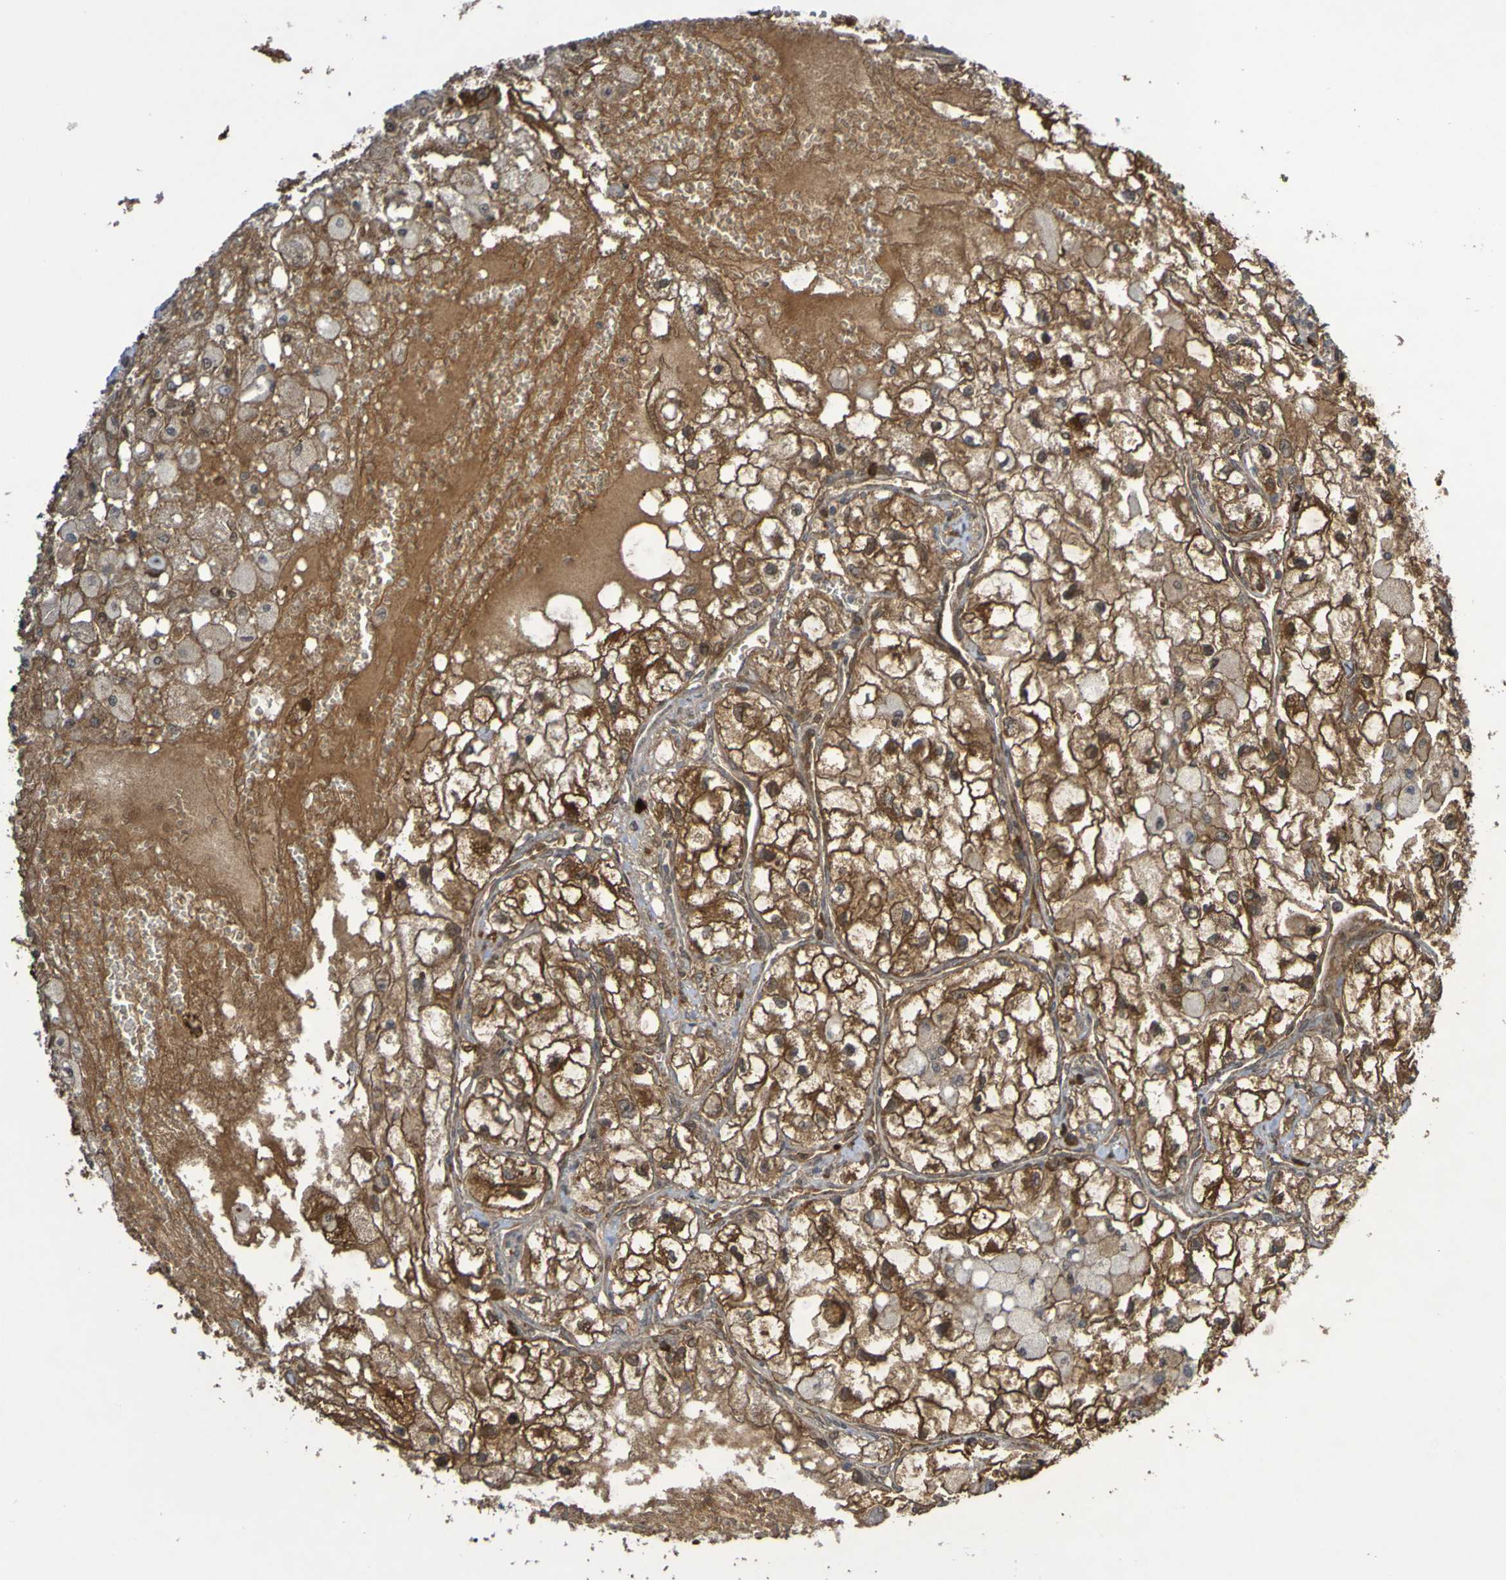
{"staining": {"intensity": "strong", "quantity": ">75%", "location": "cytoplasmic/membranous"}, "tissue": "renal cancer", "cell_type": "Tumor cells", "image_type": "cancer", "snomed": [{"axis": "morphology", "description": "Adenocarcinoma, NOS"}, {"axis": "topography", "description": "Kidney"}], "caption": "IHC of renal cancer shows high levels of strong cytoplasmic/membranous positivity in about >75% of tumor cells. Nuclei are stained in blue.", "gene": "ITLN1", "patient": {"sex": "female", "age": 70}}